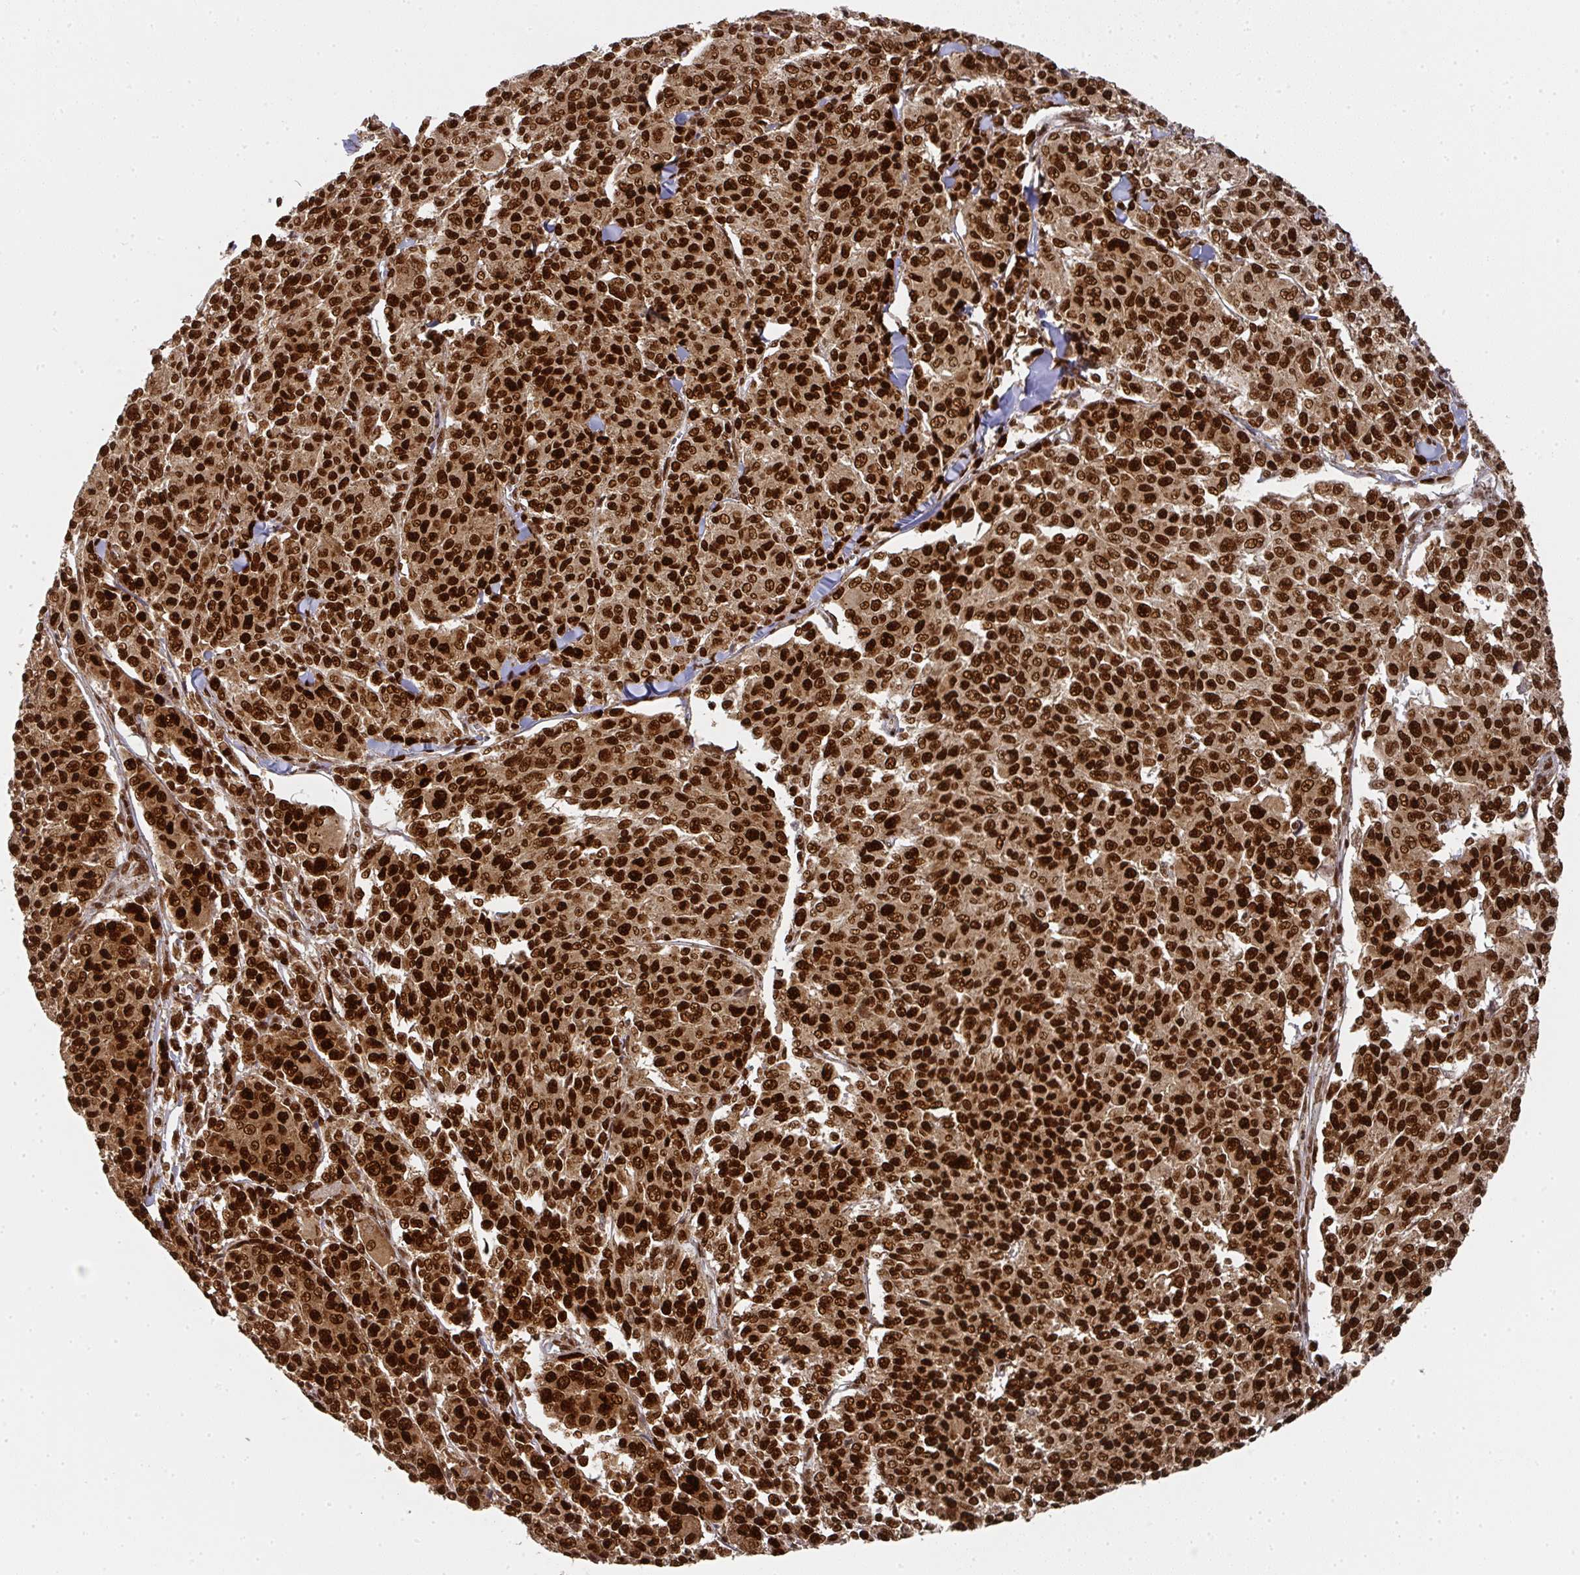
{"staining": {"intensity": "strong", "quantity": ">75%", "location": "nuclear"}, "tissue": "melanoma", "cell_type": "Tumor cells", "image_type": "cancer", "snomed": [{"axis": "morphology", "description": "Malignant melanoma, NOS"}, {"axis": "topography", "description": "Skin"}], "caption": "High-power microscopy captured an immunohistochemistry micrograph of malignant melanoma, revealing strong nuclear staining in about >75% of tumor cells. Ihc stains the protein in brown and the nuclei are stained blue.", "gene": "DIDO1", "patient": {"sex": "female", "age": 52}}